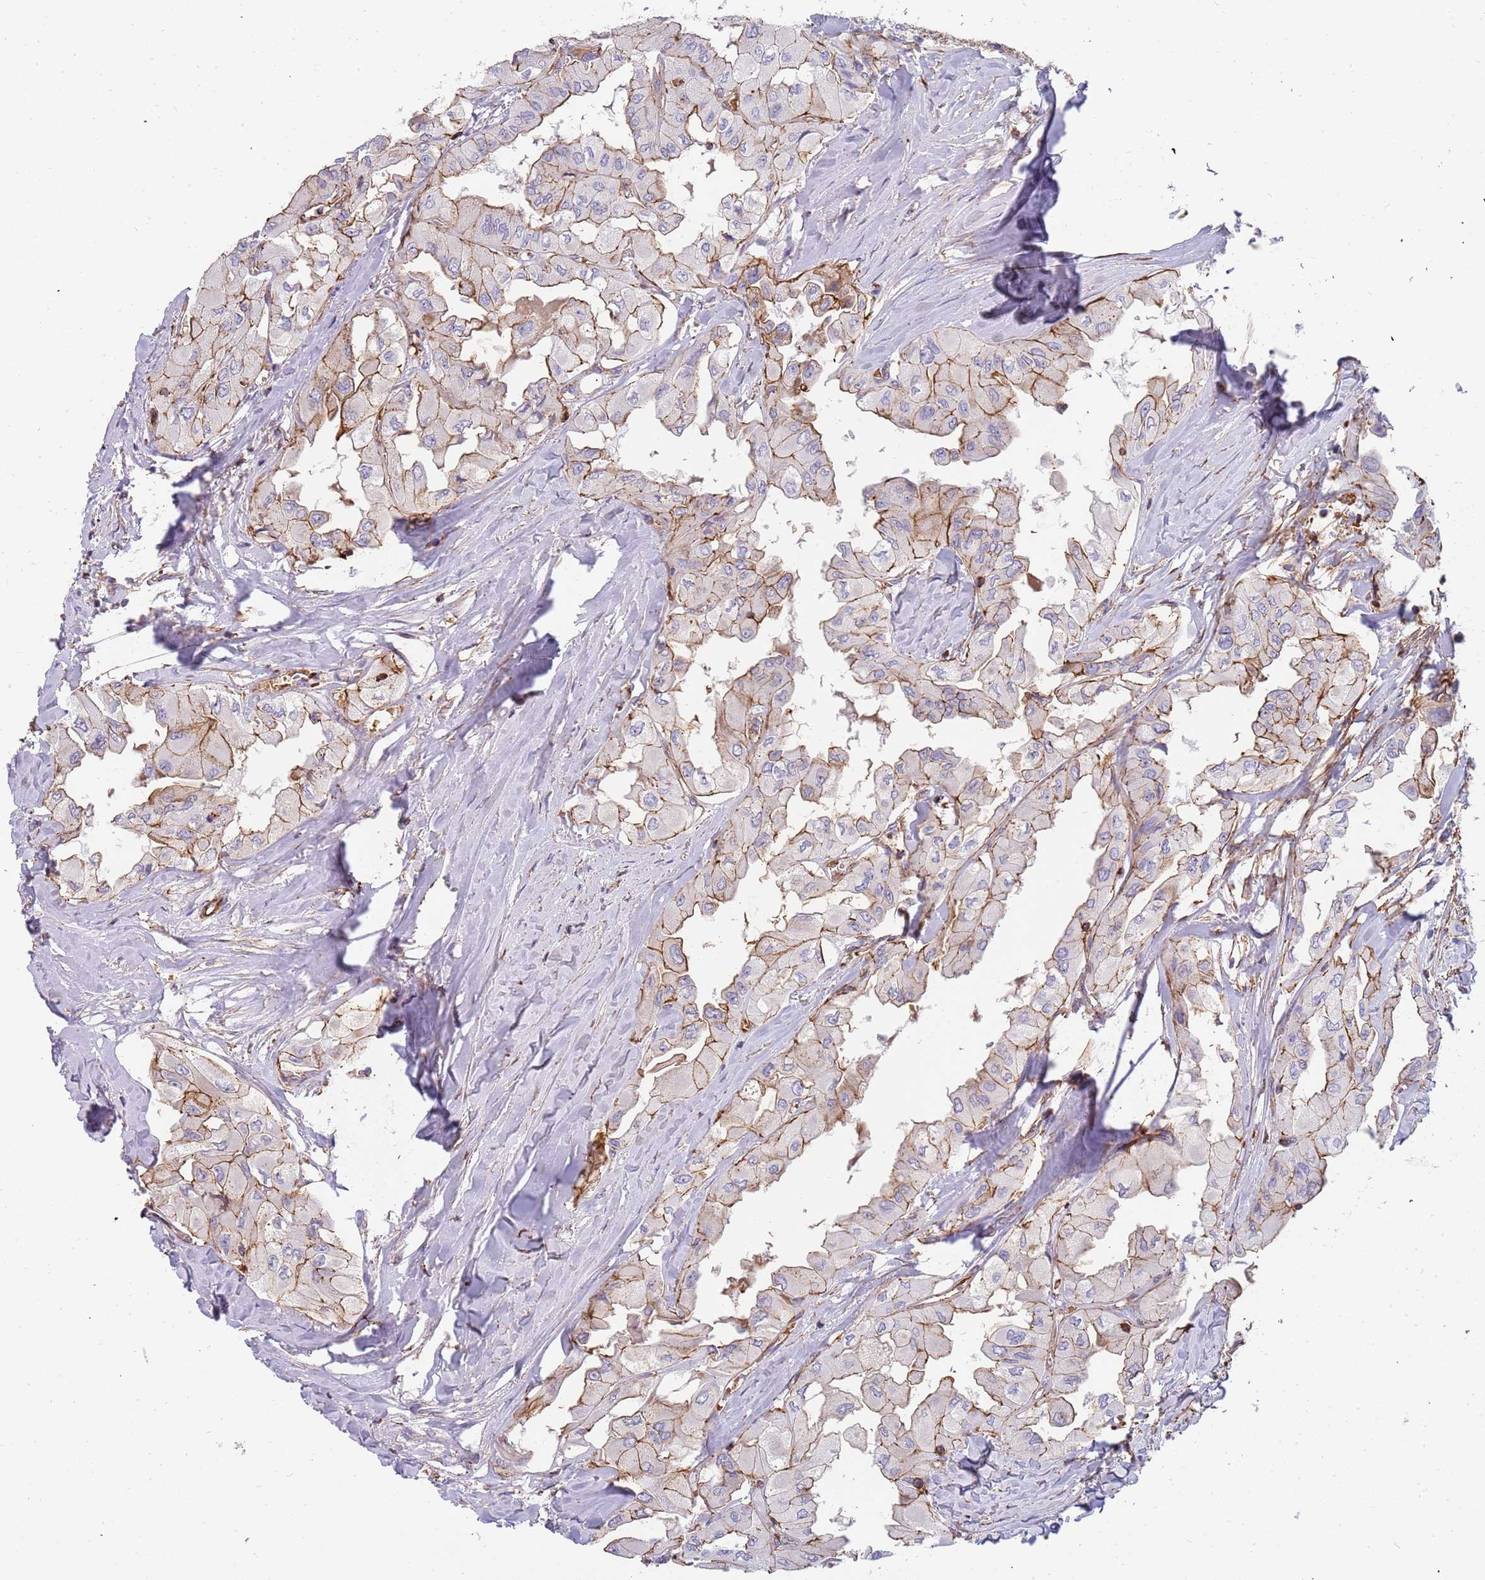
{"staining": {"intensity": "strong", "quantity": "25%-75%", "location": "cytoplasmic/membranous"}, "tissue": "thyroid cancer", "cell_type": "Tumor cells", "image_type": "cancer", "snomed": [{"axis": "morphology", "description": "Normal tissue, NOS"}, {"axis": "morphology", "description": "Papillary adenocarcinoma, NOS"}, {"axis": "topography", "description": "Thyroid gland"}], "caption": "Immunohistochemical staining of human thyroid papillary adenocarcinoma displays high levels of strong cytoplasmic/membranous protein expression in approximately 25%-75% of tumor cells.", "gene": "GFRAL", "patient": {"sex": "female", "age": 59}}